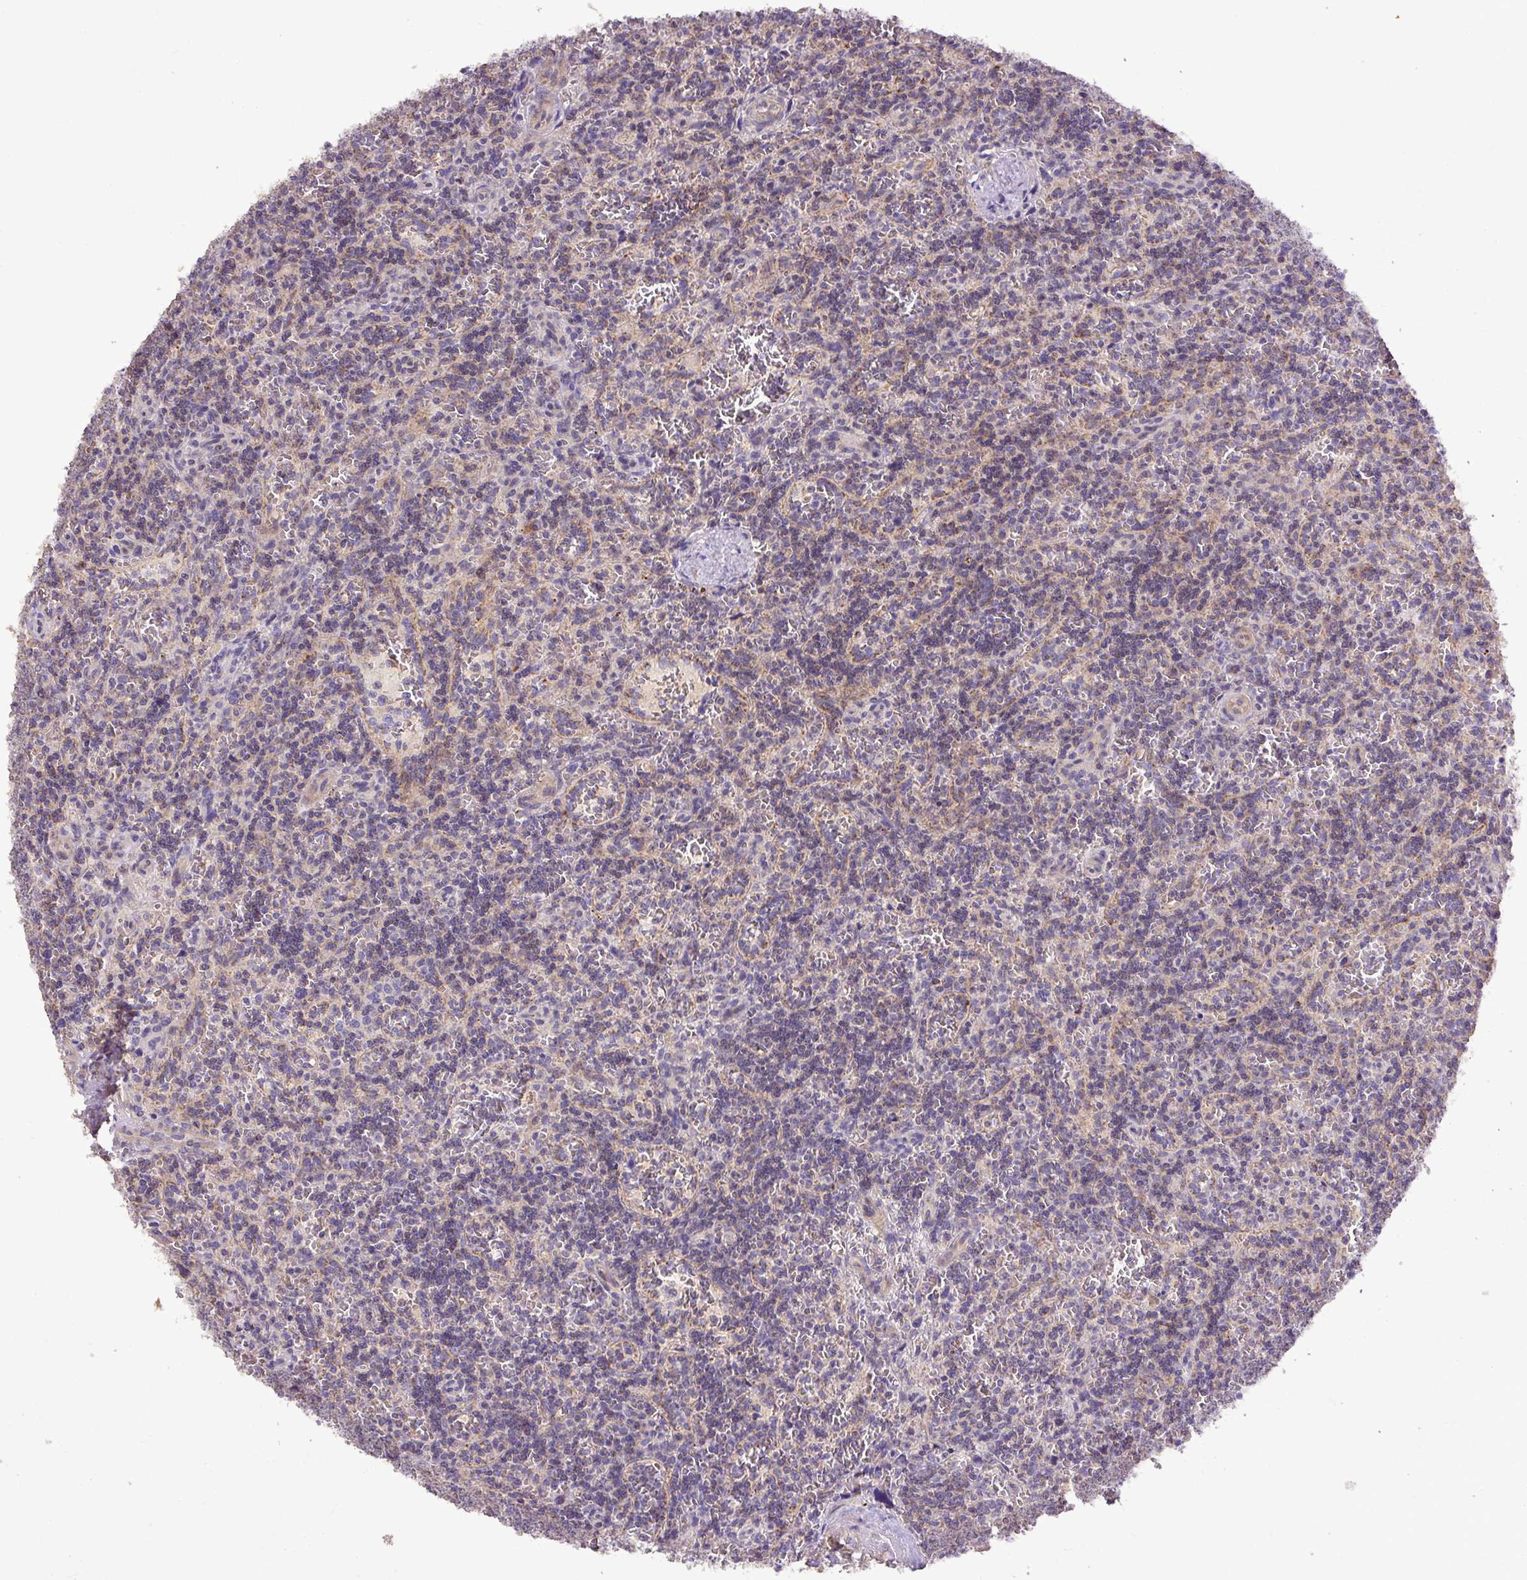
{"staining": {"intensity": "negative", "quantity": "none", "location": "none"}, "tissue": "lymphoma", "cell_type": "Tumor cells", "image_type": "cancer", "snomed": [{"axis": "morphology", "description": "Malignant lymphoma, non-Hodgkin's type, Low grade"}, {"axis": "topography", "description": "Spleen"}], "caption": "Immunohistochemistry histopathology image of neoplastic tissue: malignant lymphoma, non-Hodgkin's type (low-grade) stained with DAB exhibits no significant protein staining in tumor cells.", "gene": "ABR", "patient": {"sex": "male", "age": 73}}